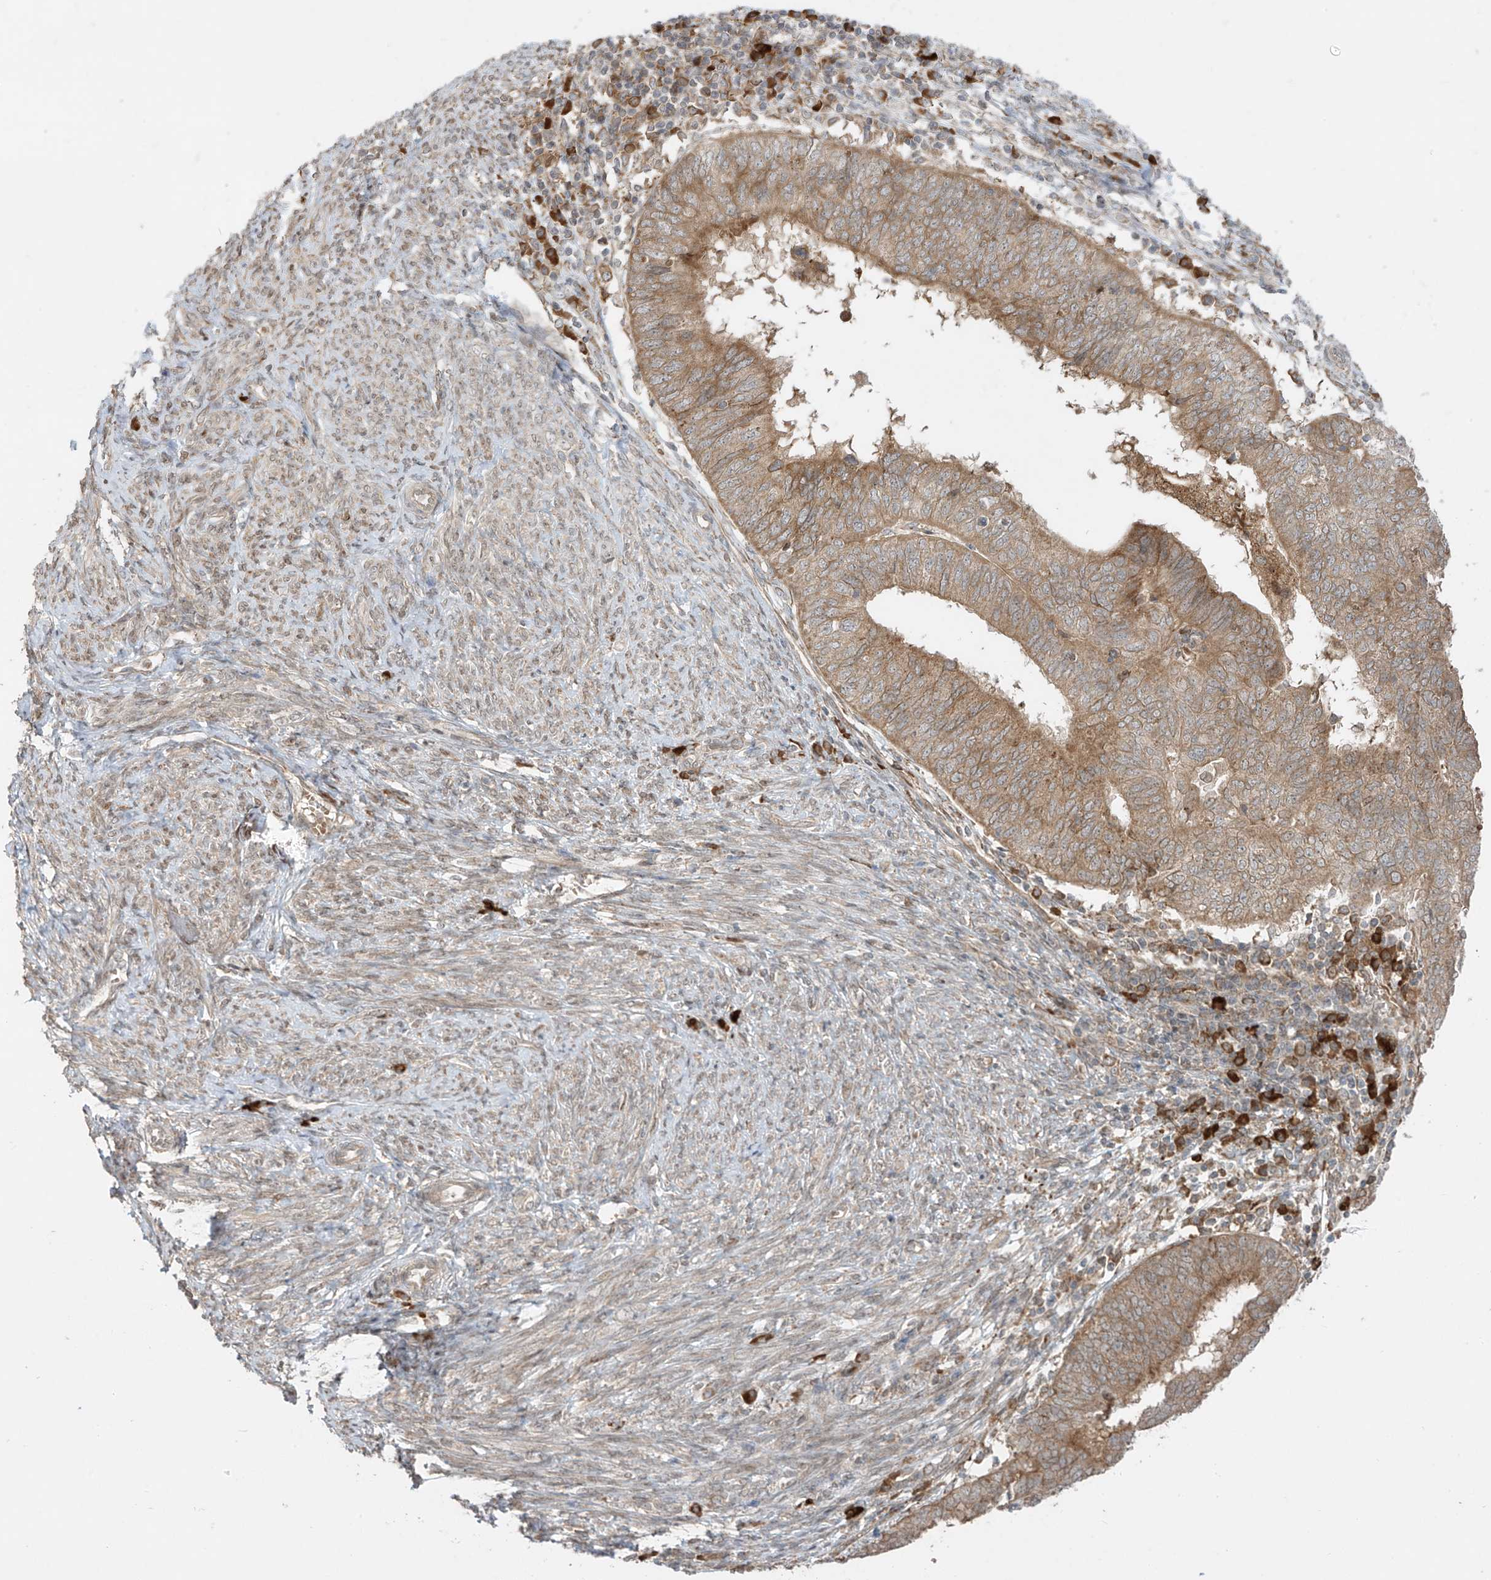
{"staining": {"intensity": "moderate", "quantity": ">75%", "location": "cytoplasmic/membranous"}, "tissue": "endometrial cancer", "cell_type": "Tumor cells", "image_type": "cancer", "snomed": [{"axis": "morphology", "description": "Adenocarcinoma, NOS"}, {"axis": "topography", "description": "Uterus"}], "caption": "IHC histopathology image of neoplastic tissue: adenocarcinoma (endometrial) stained using immunohistochemistry exhibits medium levels of moderate protein expression localized specifically in the cytoplasmic/membranous of tumor cells, appearing as a cytoplasmic/membranous brown color.", "gene": "PPAT", "patient": {"sex": "female", "age": 77}}